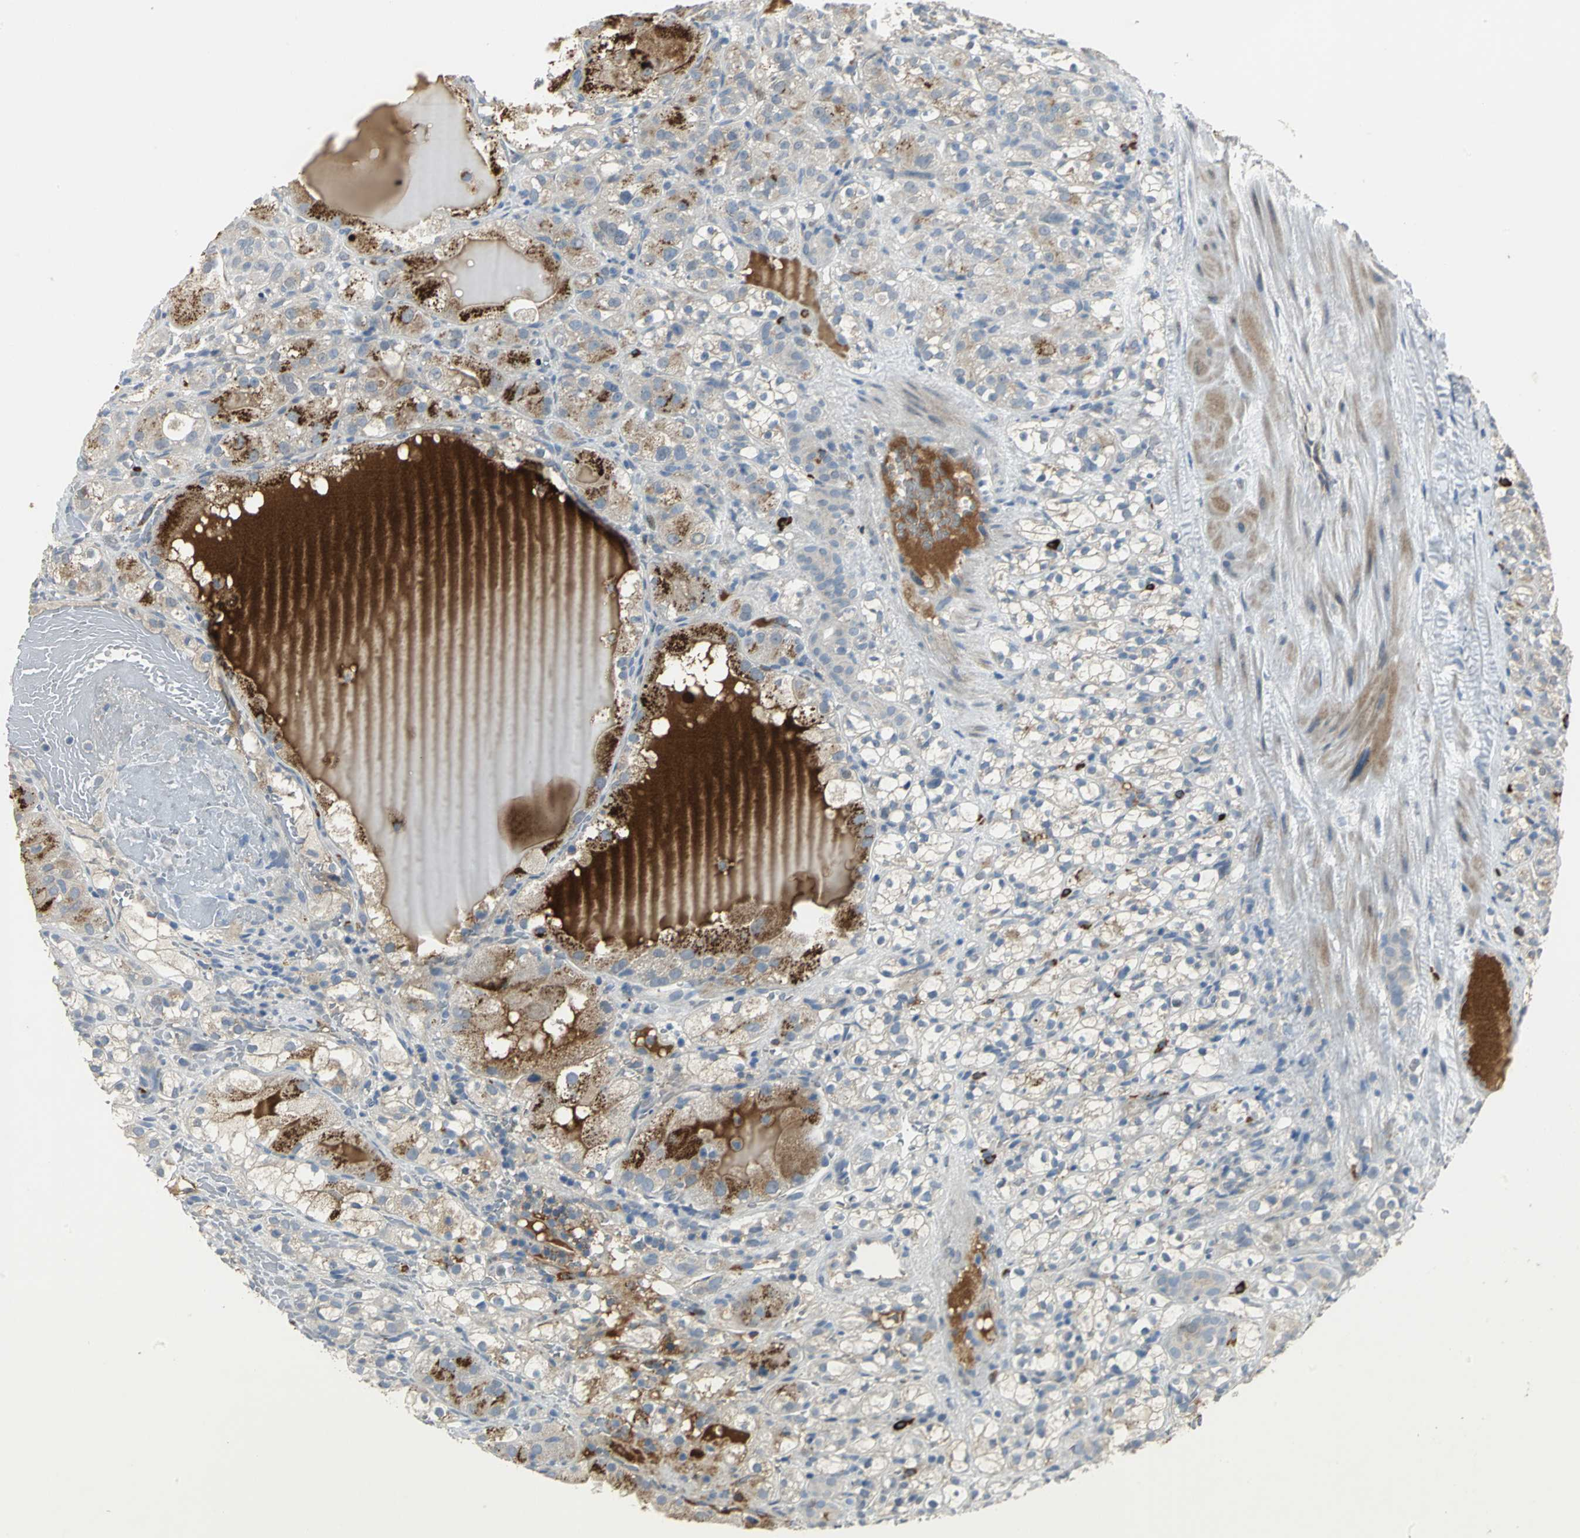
{"staining": {"intensity": "strong", "quantity": "<25%", "location": "cytoplasmic/membranous"}, "tissue": "renal cancer", "cell_type": "Tumor cells", "image_type": "cancer", "snomed": [{"axis": "morphology", "description": "Normal tissue, NOS"}, {"axis": "morphology", "description": "Adenocarcinoma, NOS"}, {"axis": "topography", "description": "Kidney"}], "caption": "This is an image of immunohistochemistry (IHC) staining of renal cancer (adenocarcinoma), which shows strong expression in the cytoplasmic/membranous of tumor cells.", "gene": "PROC", "patient": {"sex": "male", "age": 61}}